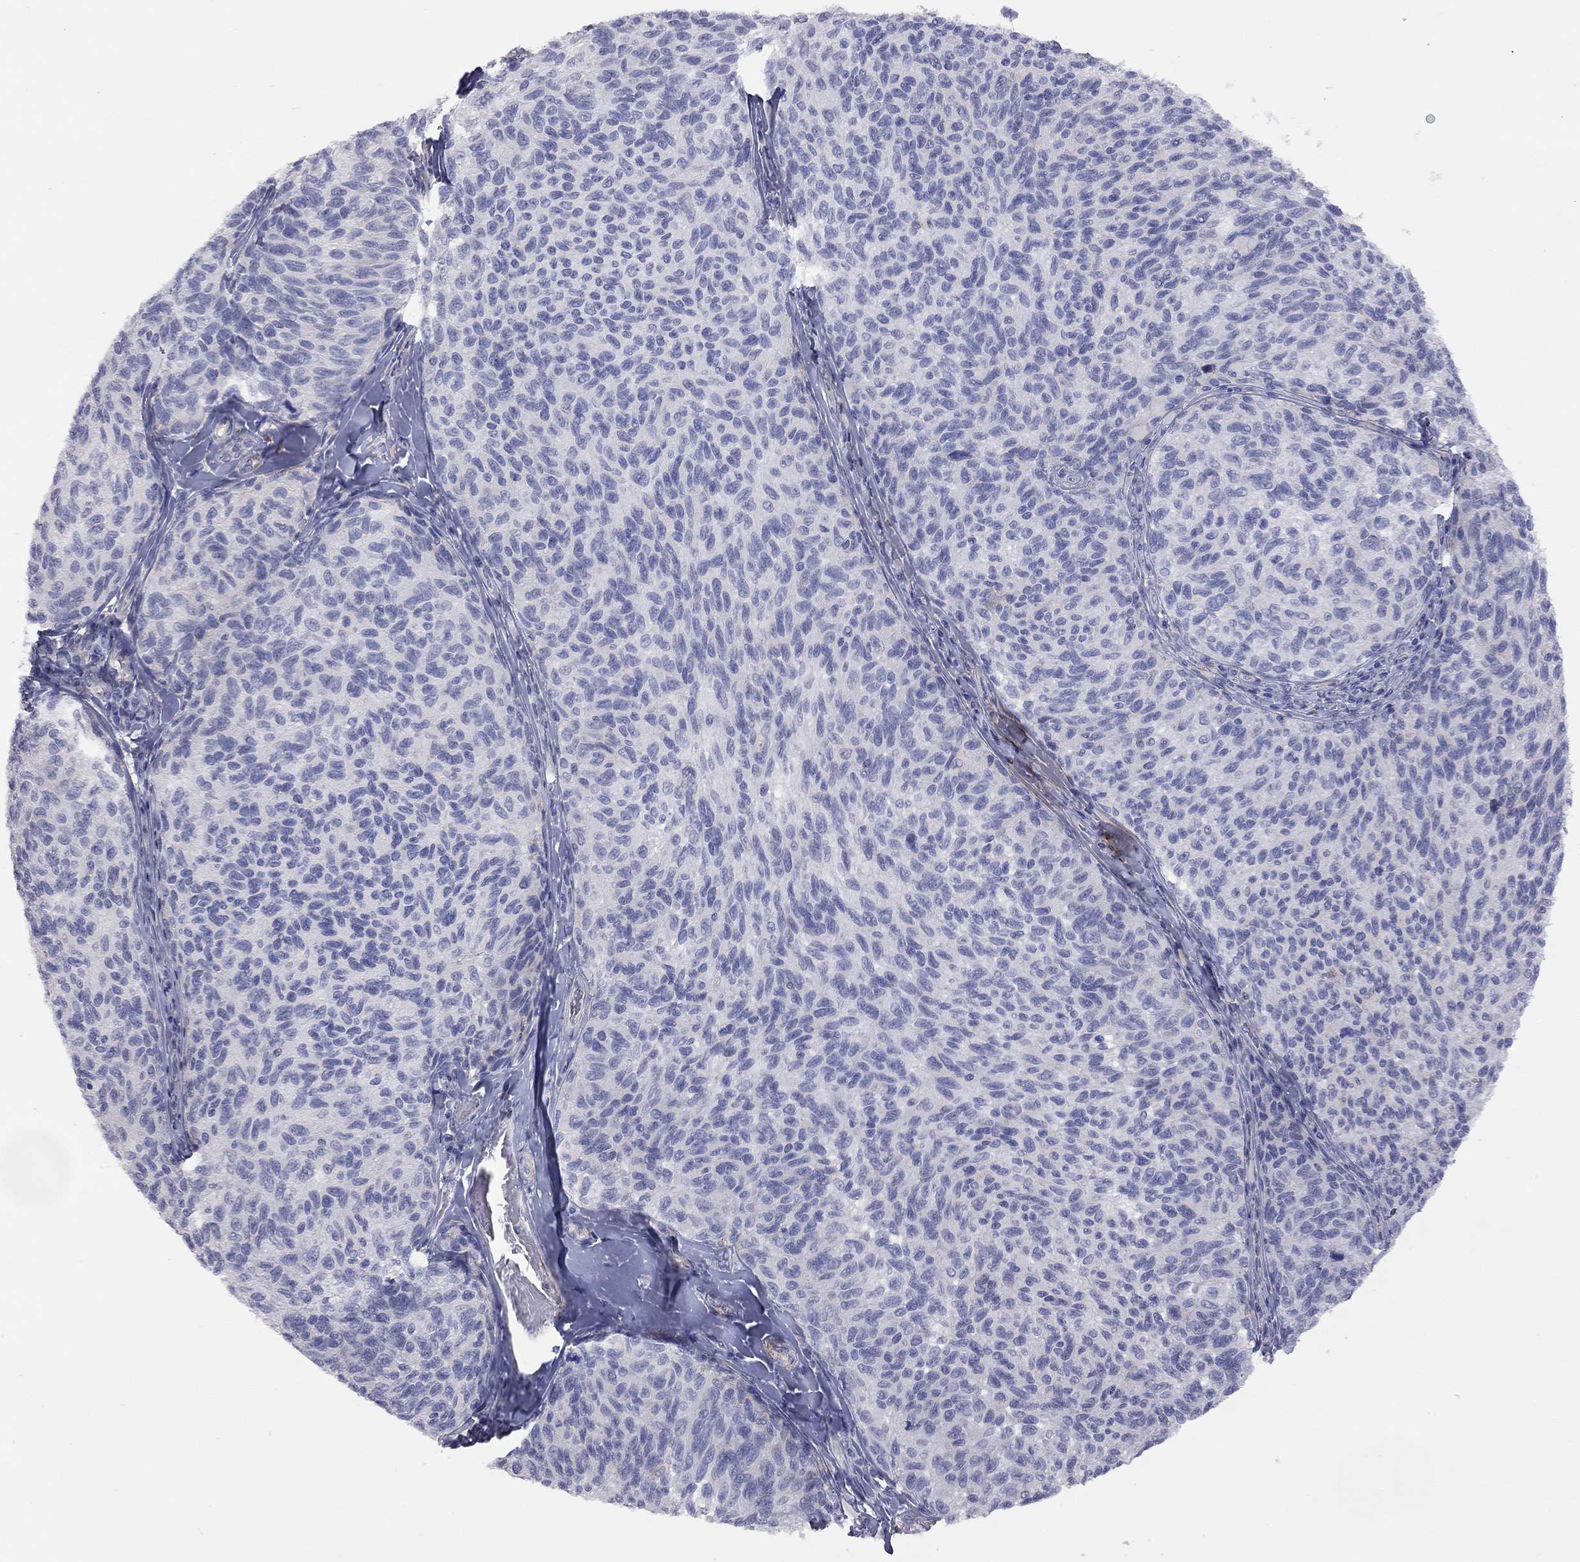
{"staining": {"intensity": "negative", "quantity": "none", "location": "none"}, "tissue": "melanoma", "cell_type": "Tumor cells", "image_type": "cancer", "snomed": [{"axis": "morphology", "description": "Malignant melanoma, NOS"}, {"axis": "topography", "description": "Skin"}], "caption": "Tumor cells are negative for protein expression in human melanoma.", "gene": "ADCYAP1", "patient": {"sex": "female", "age": 73}}